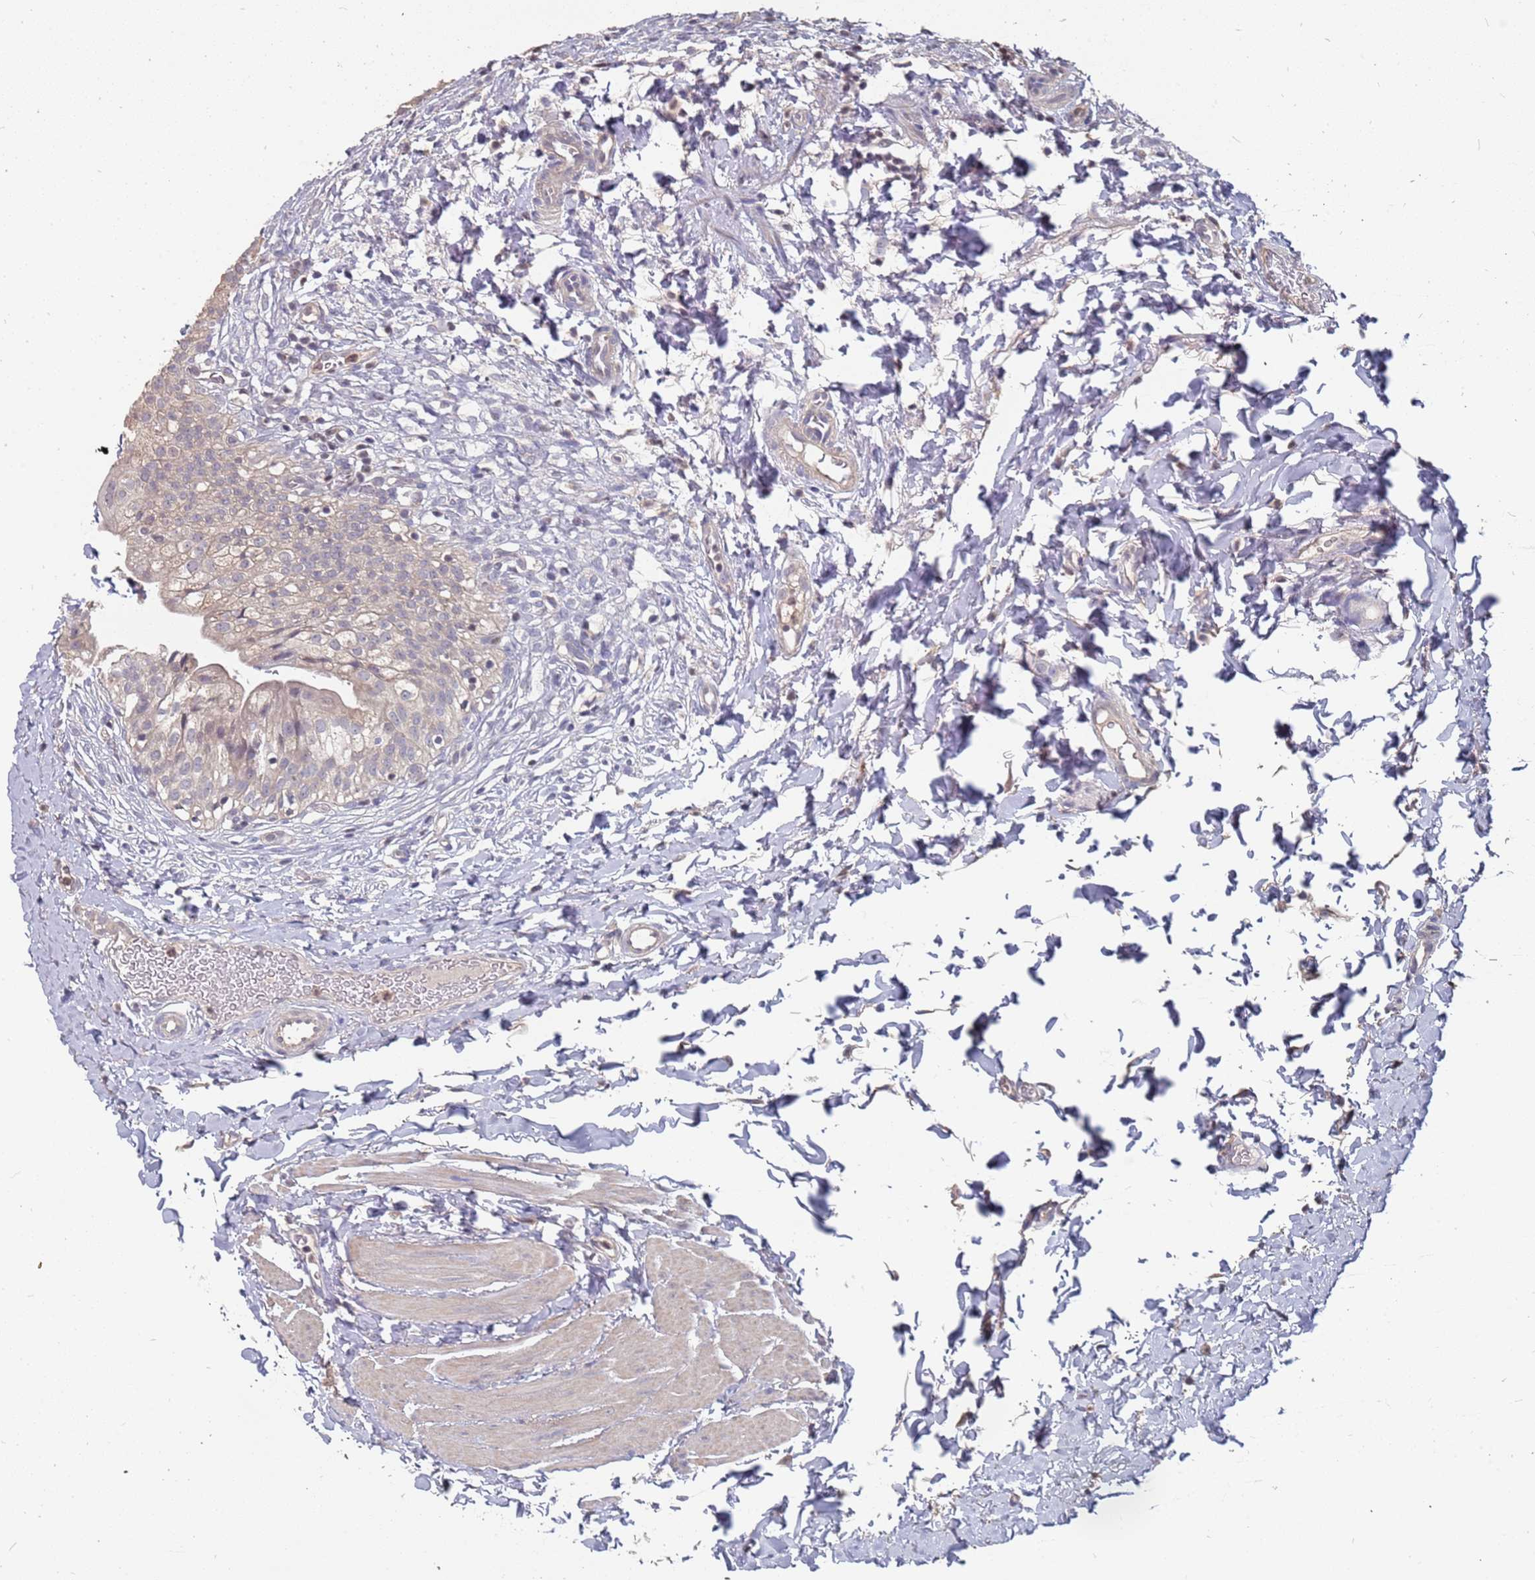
{"staining": {"intensity": "negative", "quantity": "none", "location": "none"}, "tissue": "urinary bladder", "cell_type": "Urothelial cells", "image_type": "normal", "snomed": [{"axis": "morphology", "description": "Normal tissue, NOS"}, {"axis": "topography", "description": "Urinary bladder"}], "caption": "Protein analysis of normal urinary bladder exhibits no significant positivity in urothelial cells. (Immunohistochemistry (ihc), brightfield microscopy, high magnification).", "gene": "TCEANC2", "patient": {"sex": "male", "age": 55}}